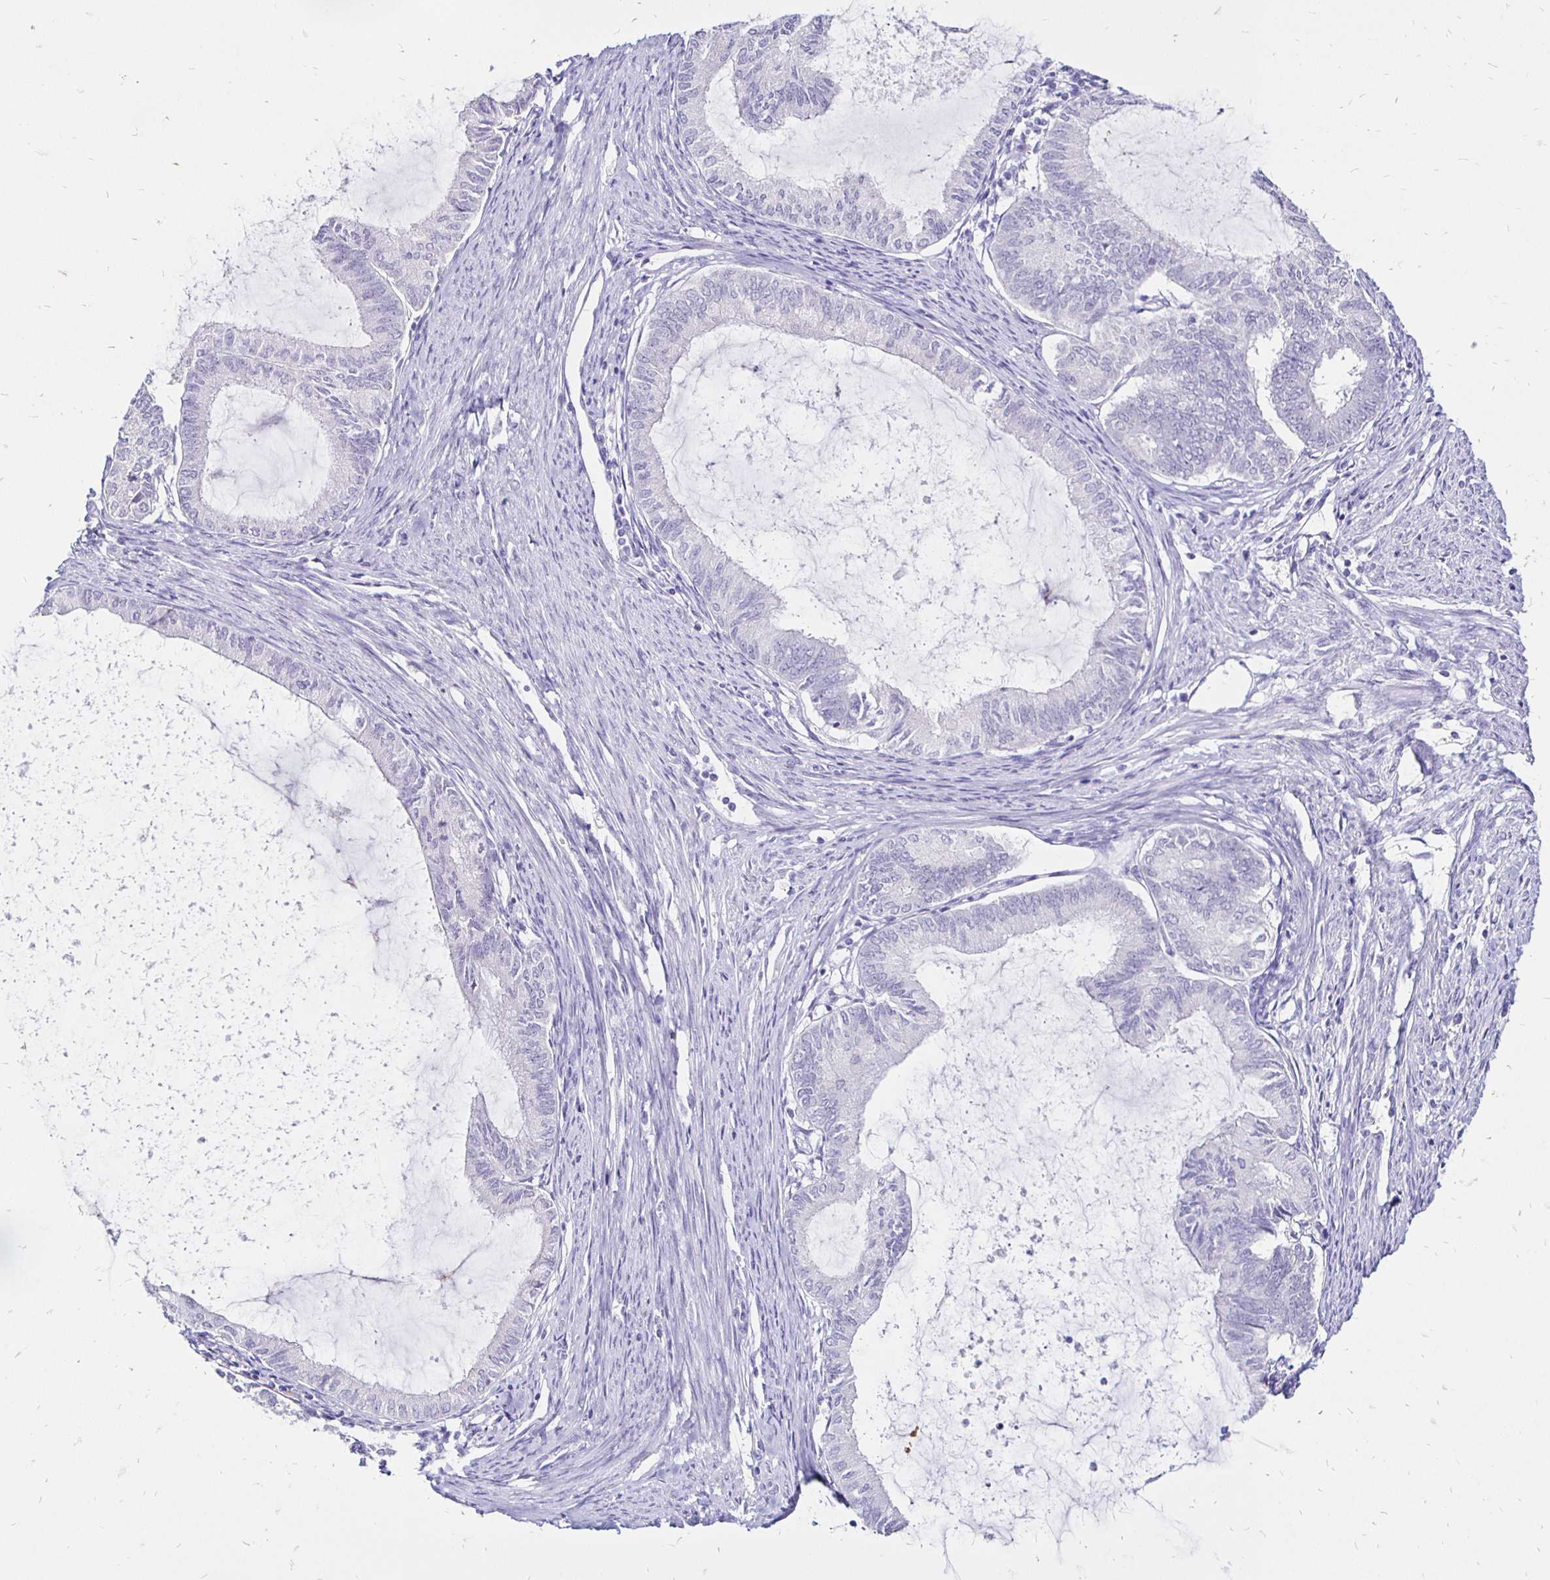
{"staining": {"intensity": "negative", "quantity": "none", "location": "none"}, "tissue": "endometrial cancer", "cell_type": "Tumor cells", "image_type": "cancer", "snomed": [{"axis": "morphology", "description": "Adenocarcinoma, NOS"}, {"axis": "topography", "description": "Endometrium"}], "caption": "The histopathology image demonstrates no significant expression in tumor cells of endometrial cancer. The staining is performed using DAB brown chromogen with nuclei counter-stained in using hematoxylin.", "gene": "IRGC", "patient": {"sex": "female", "age": 86}}